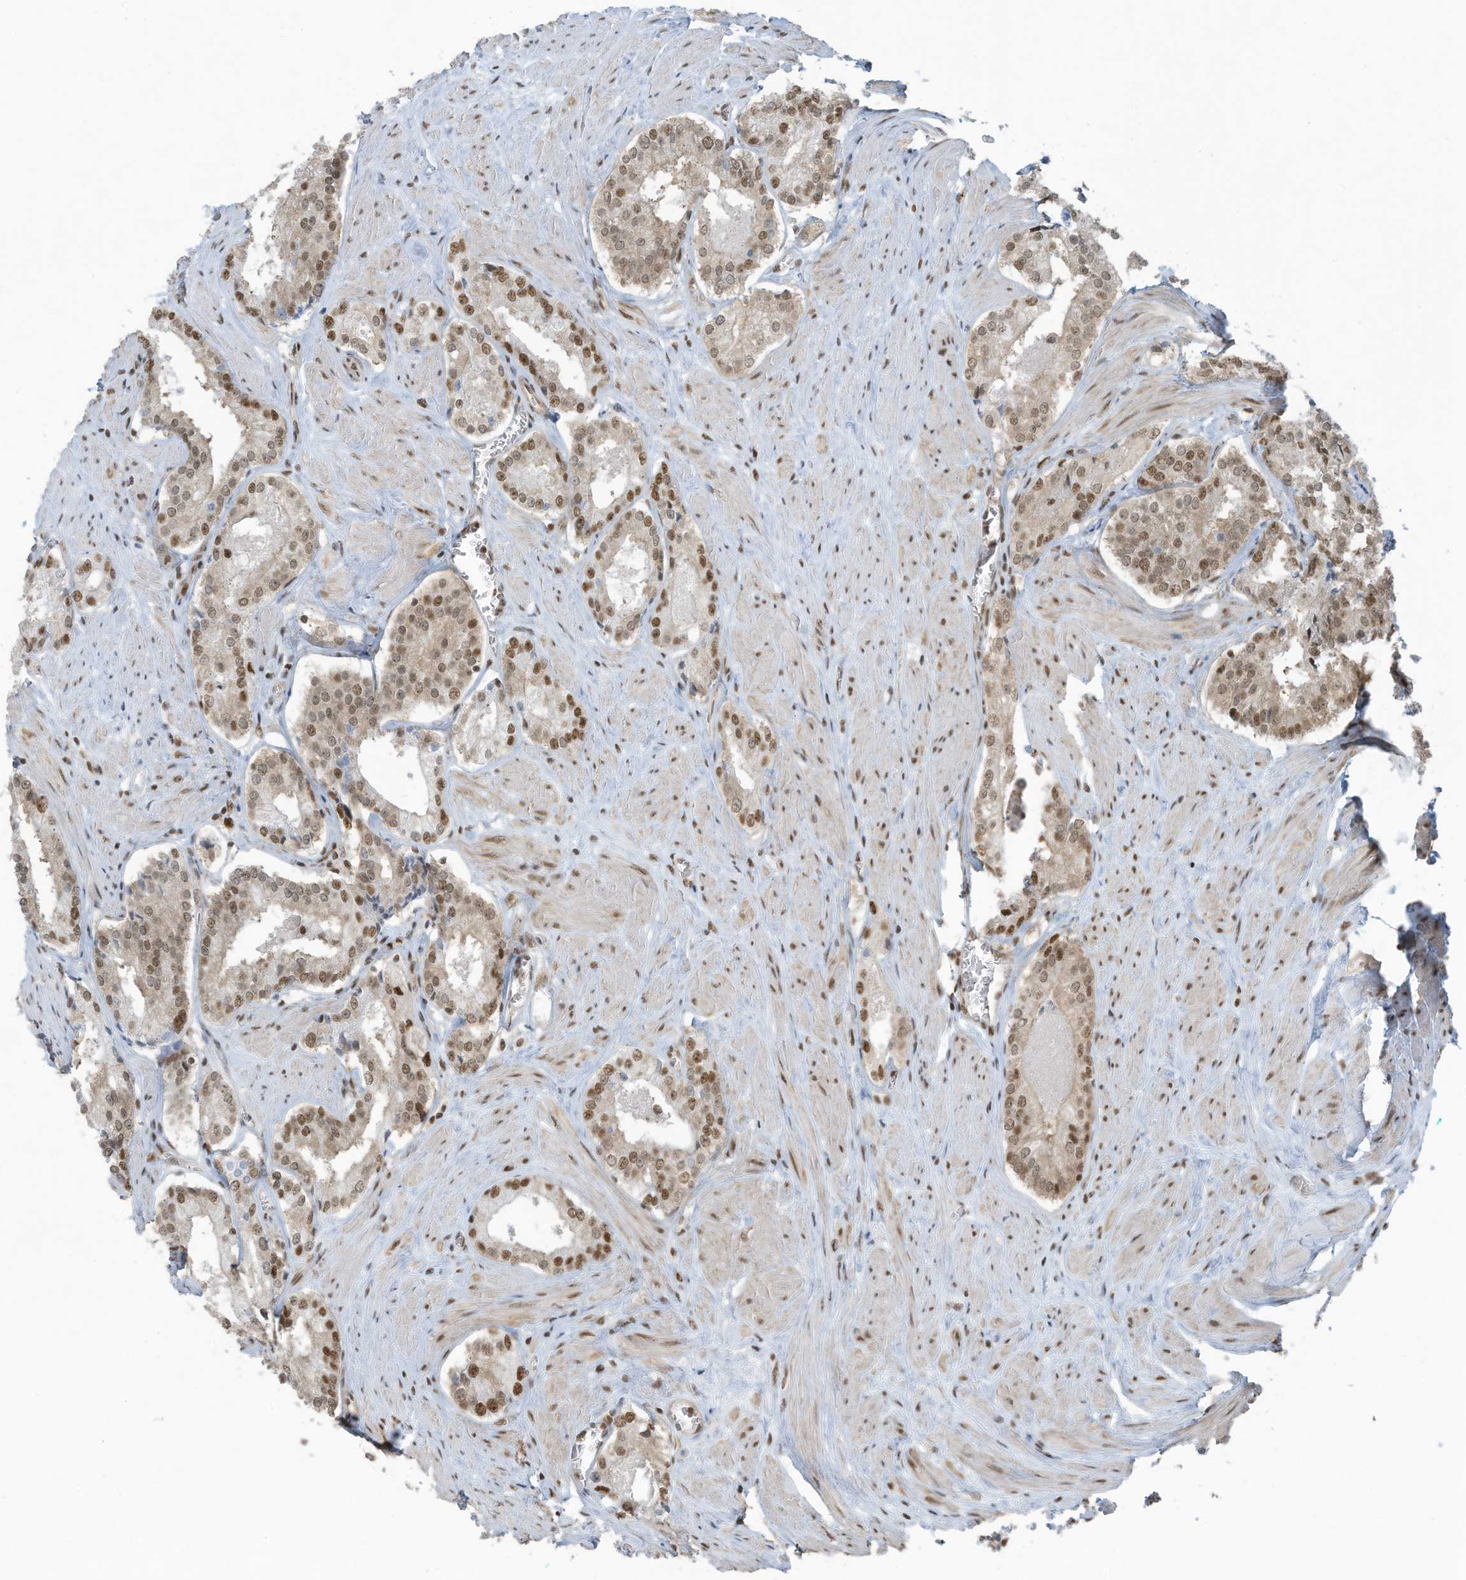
{"staining": {"intensity": "moderate", "quantity": ">75%", "location": "nuclear"}, "tissue": "prostate cancer", "cell_type": "Tumor cells", "image_type": "cancer", "snomed": [{"axis": "morphology", "description": "Adenocarcinoma, Low grade"}, {"axis": "topography", "description": "Prostate"}], "caption": "Immunohistochemistry (DAB (3,3'-diaminobenzidine)) staining of low-grade adenocarcinoma (prostate) reveals moderate nuclear protein staining in about >75% of tumor cells.", "gene": "DBR1", "patient": {"sex": "male", "age": 54}}